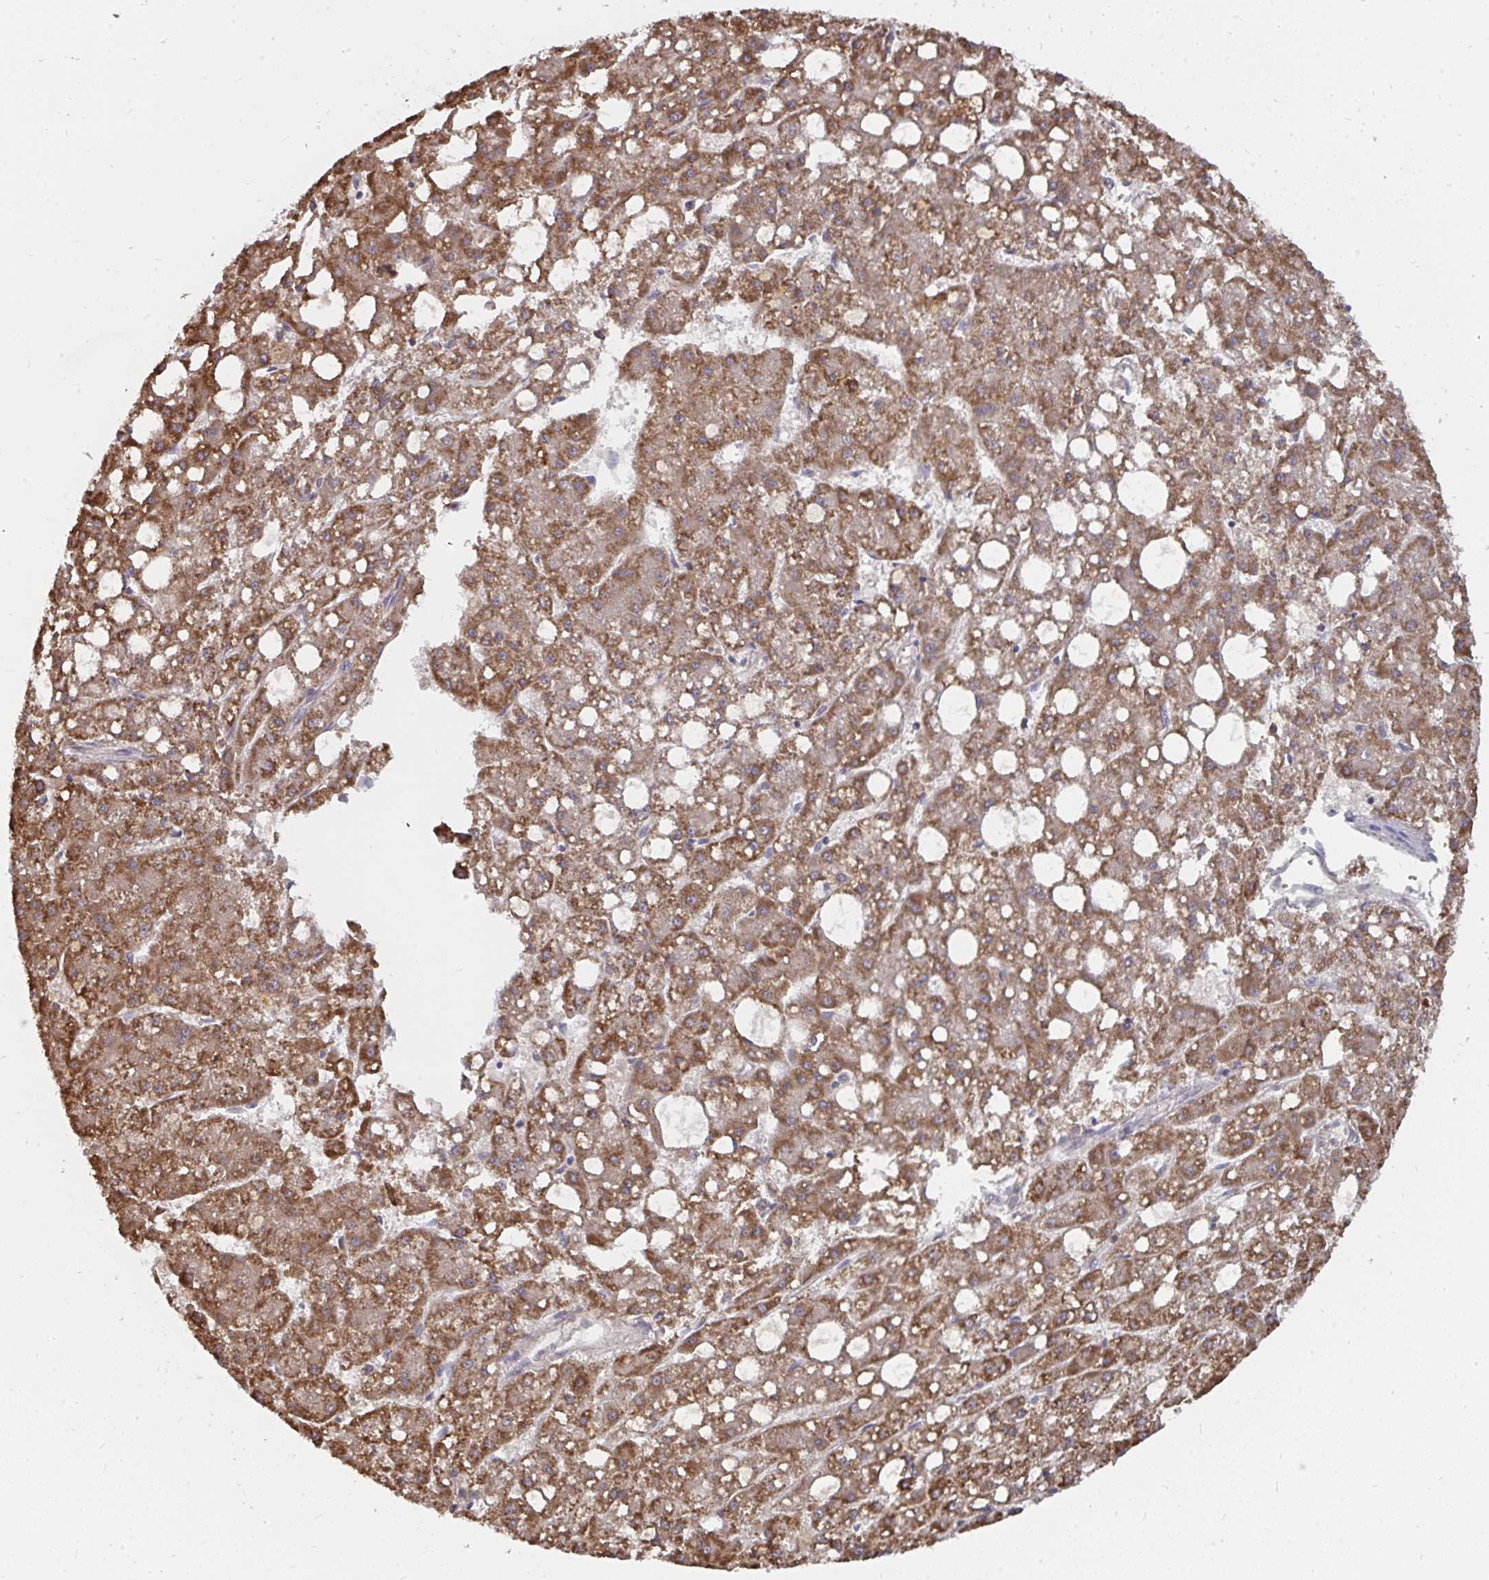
{"staining": {"intensity": "strong", "quantity": ">75%", "location": "cytoplasmic/membranous"}, "tissue": "liver cancer", "cell_type": "Tumor cells", "image_type": "cancer", "snomed": [{"axis": "morphology", "description": "Carcinoma, Hepatocellular, NOS"}, {"axis": "topography", "description": "Liver"}], "caption": "Tumor cells display high levels of strong cytoplasmic/membranous positivity in approximately >75% of cells in hepatocellular carcinoma (liver). Immunohistochemistry stains the protein of interest in brown and the nuclei are stained blue.", "gene": "AIFM1", "patient": {"sex": "male", "age": 67}}